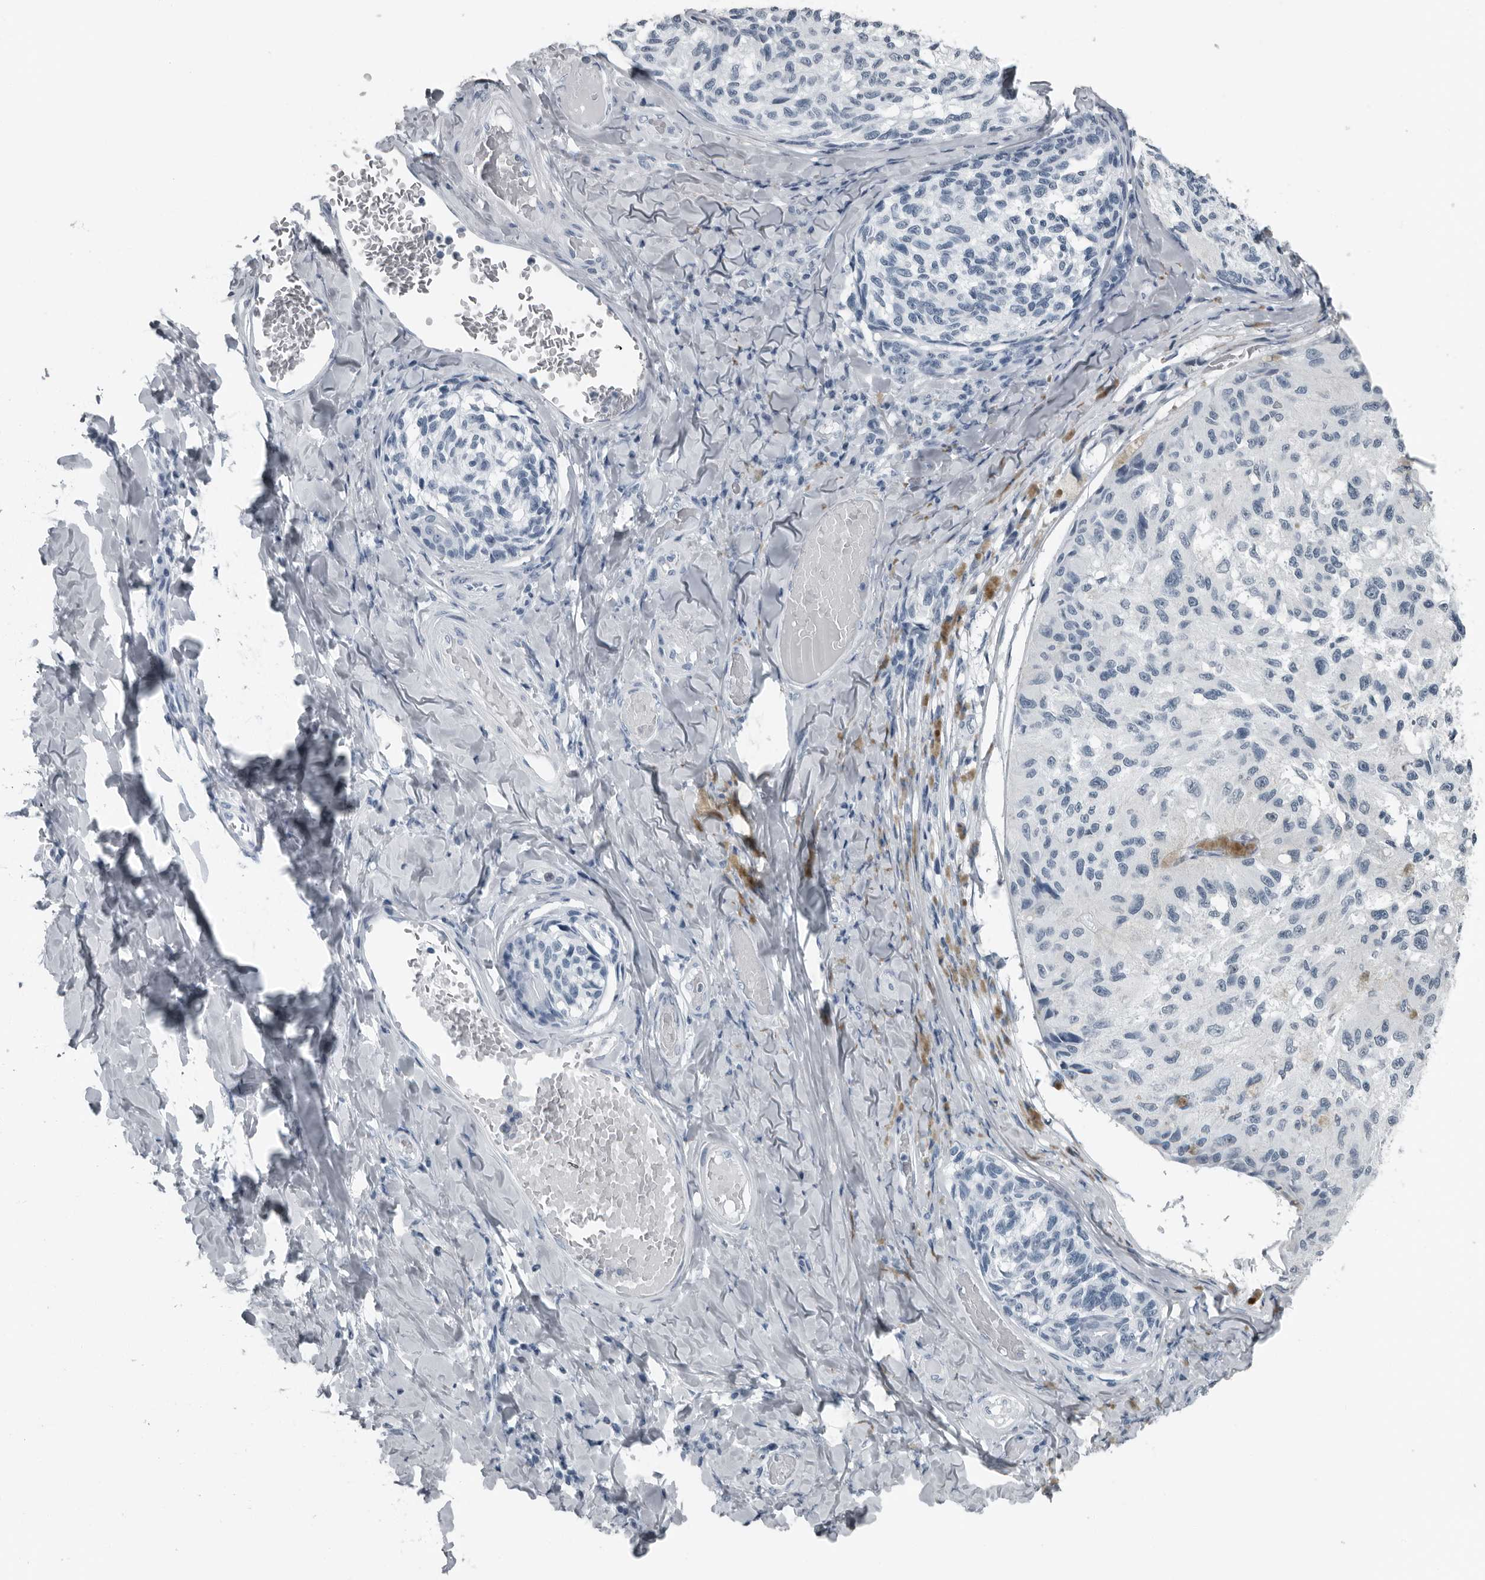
{"staining": {"intensity": "negative", "quantity": "none", "location": "none"}, "tissue": "melanoma", "cell_type": "Tumor cells", "image_type": "cancer", "snomed": [{"axis": "morphology", "description": "Malignant melanoma, NOS"}, {"axis": "topography", "description": "Skin"}], "caption": "Immunohistochemistry photomicrograph of human melanoma stained for a protein (brown), which shows no expression in tumor cells. (DAB immunohistochemistry (IHC) with hematoxylin counter stain).", "gene": "PRSS1", "patient": {"sex": "female", "age": 73}}